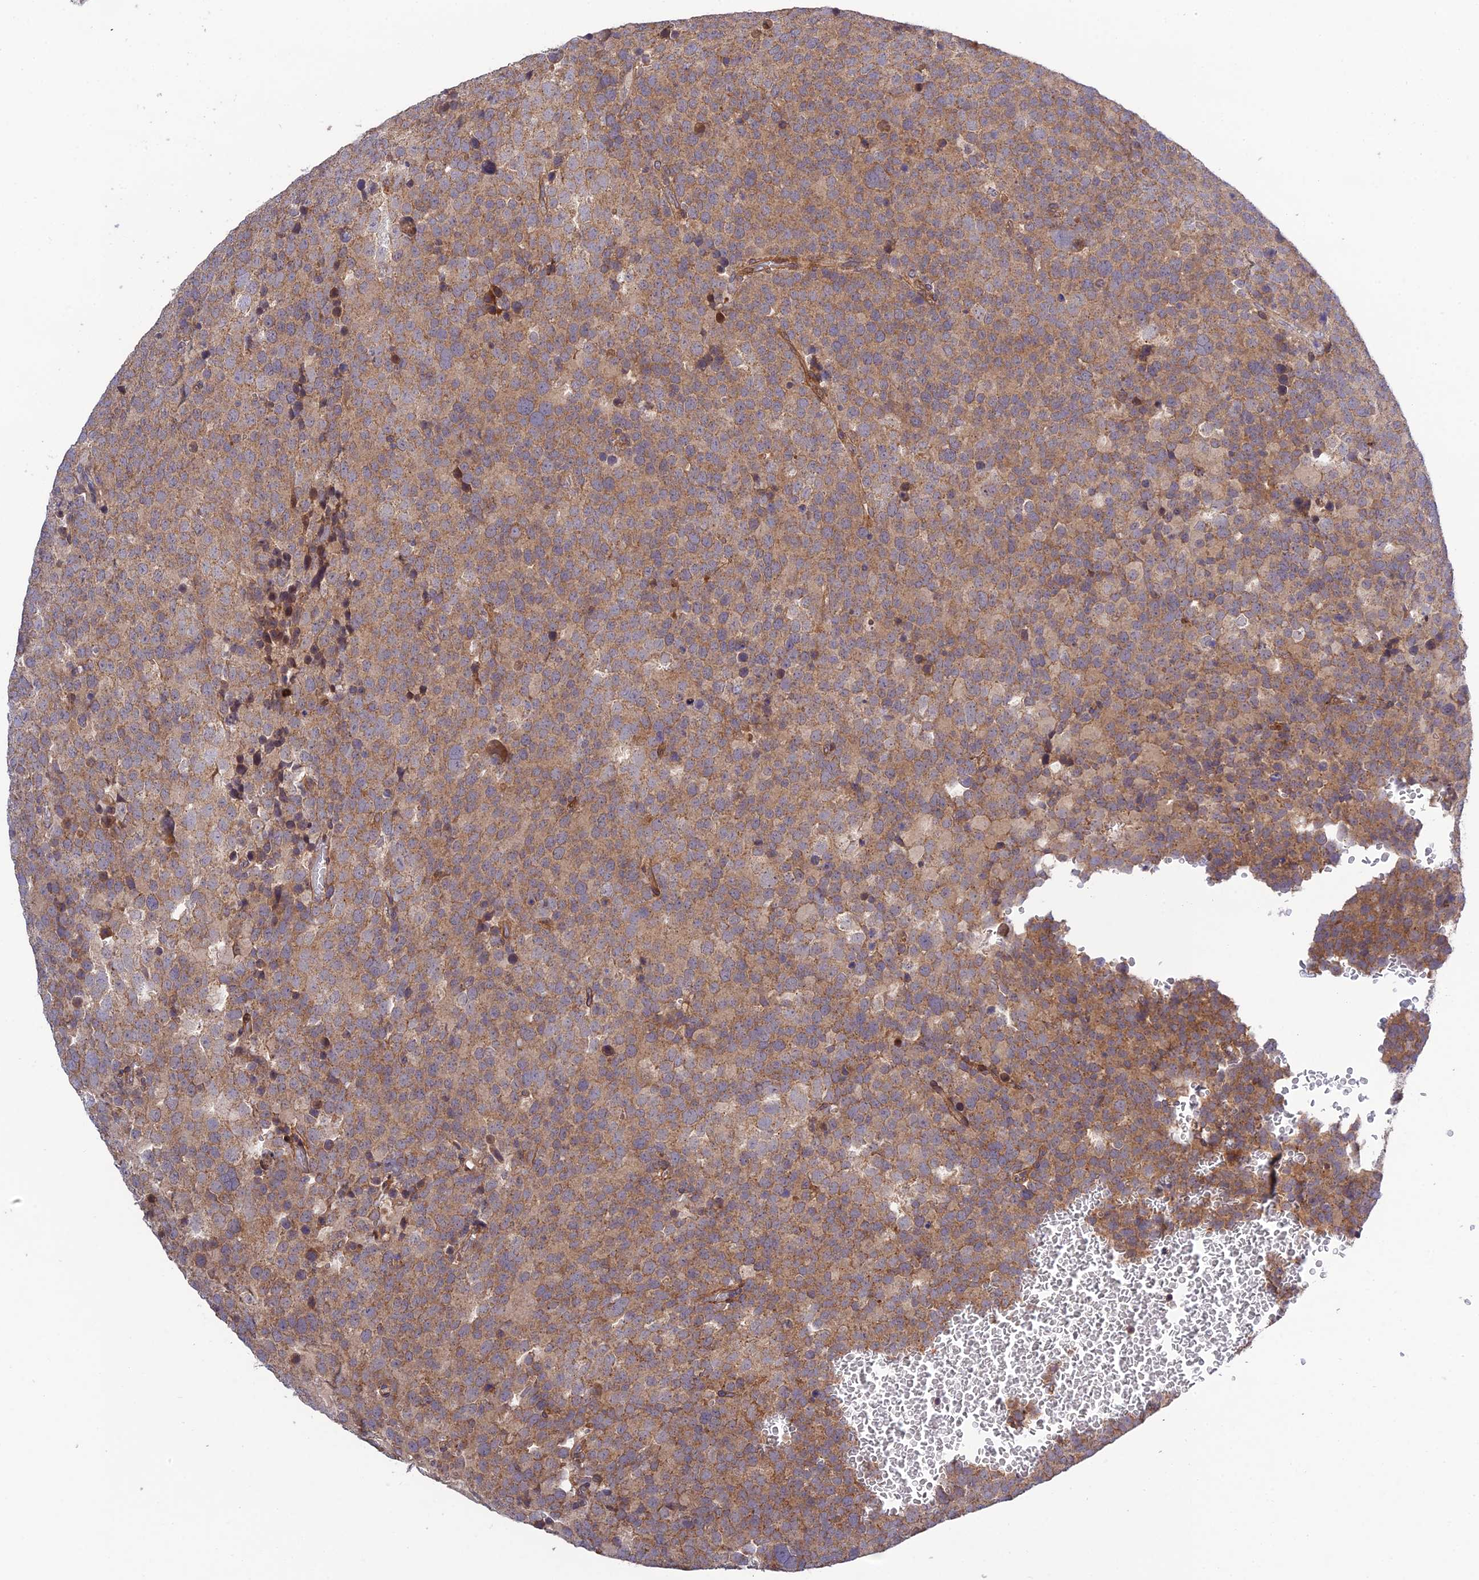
{"staining": {"intensity": "weak", "quantity": ">75%", "location": "cytoplasmic/membranous"}, "tissue": "testis cancer", "cell_type": "Tumor cells", "image_type": "cancer", "snomed": [{"axis": "morphology", "description": "Seminoma, NOS"}, {"axis": "topography", "description": "Testis"}], "caption": "Immunohistochemical staining of human testis seminoma shows low levels of weak cytoplasmic/membranous positivity in approximately >75% of tumor cells.", "gene": "PLEKHG2", "patient": {"sex": "male", "age": 71}}